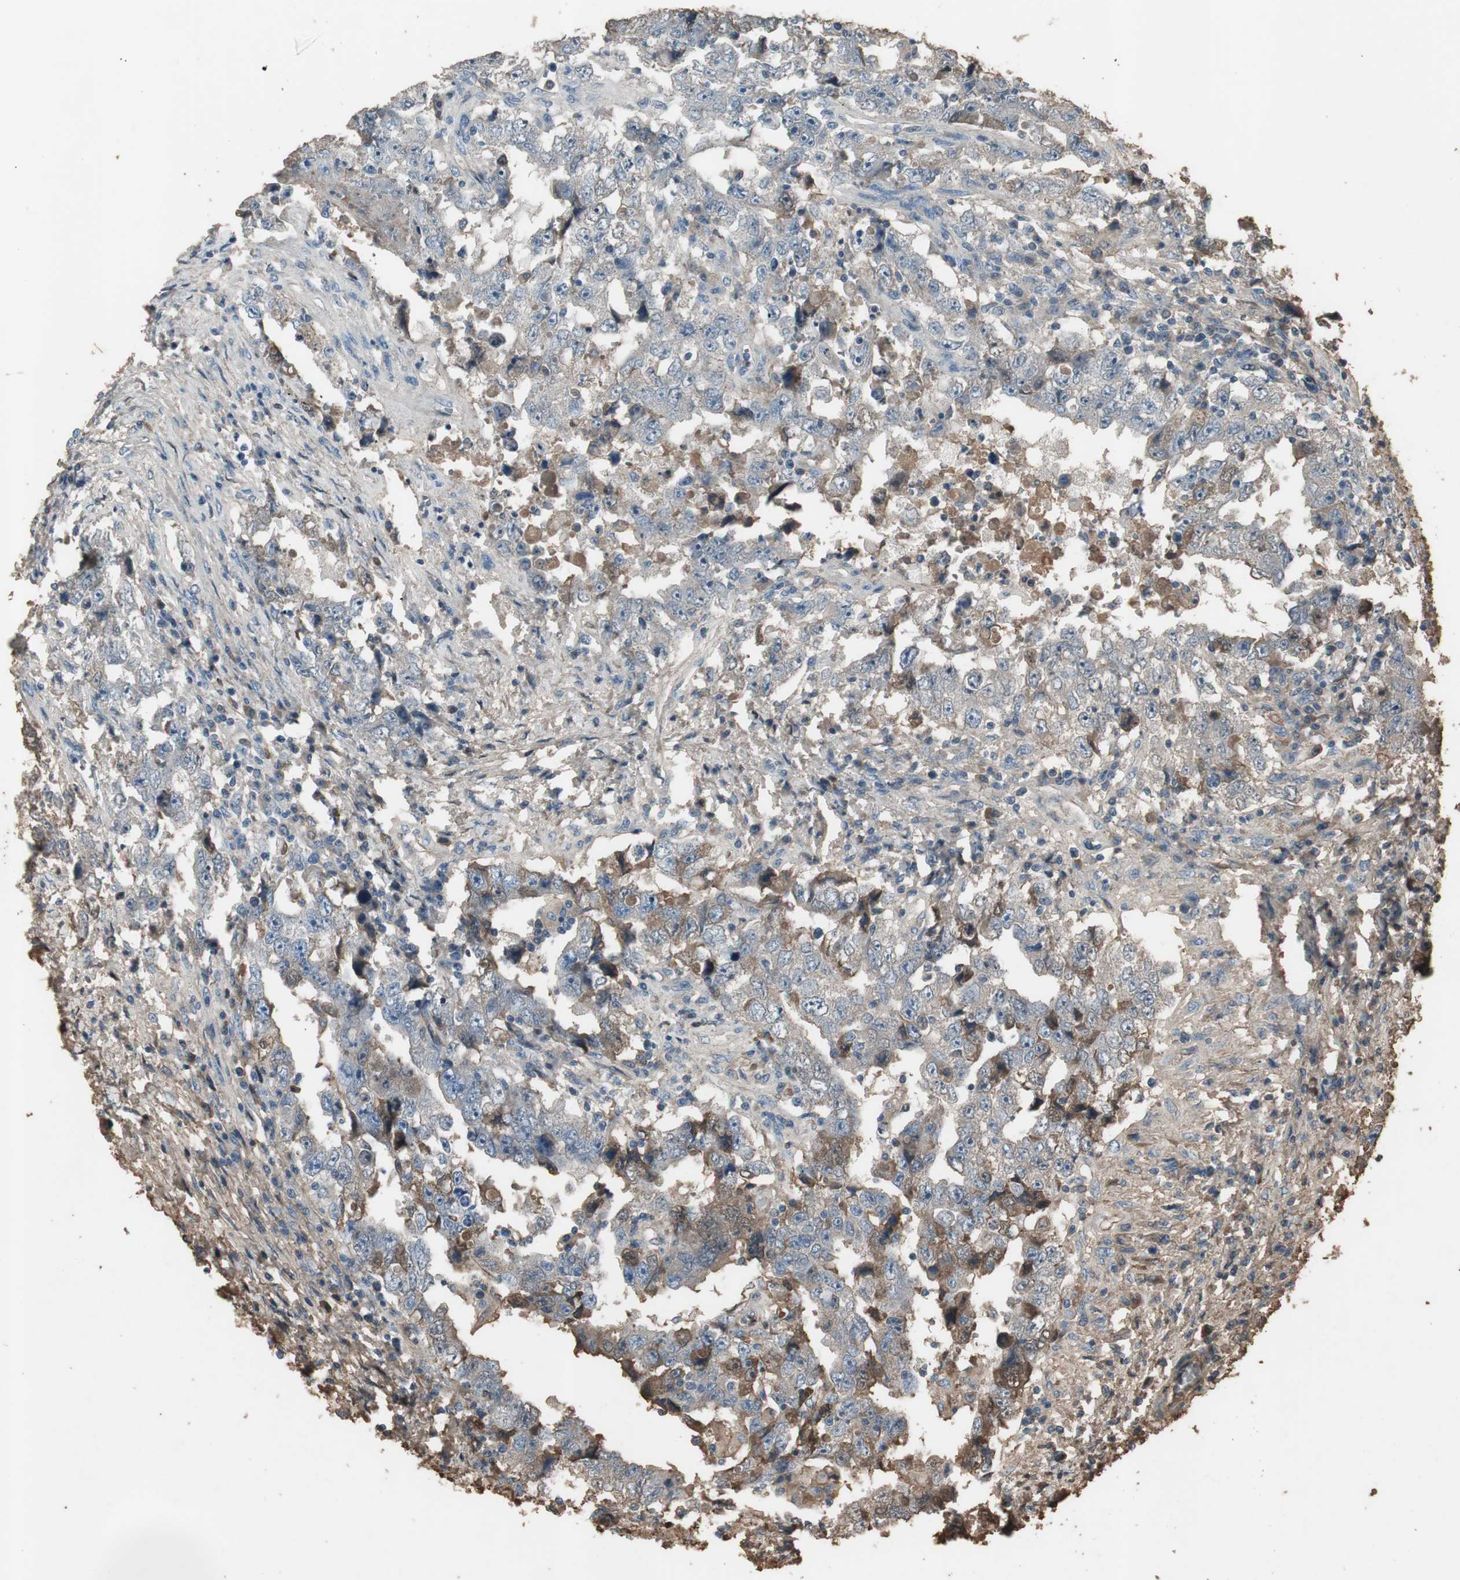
{"staining": {"intensity": "negative", "quantity": "none", "location": "none"}, "tissue": "testis cancer", "cell_type": "Tumor cells", "image_type": "cancer", "snomed": [{"axis": "morphology", "description": "Carcinoma, Embryonal, NOS"}, {"axis": "topography", "description": "Testis"}], "caption": "Human testis embryonal carcinoma stained for a protein using immunohistochemistry (IHC) displays no expression in tumor cells.", "gene": "MMP14", "patient": {"sex": "male", "age": 26}}